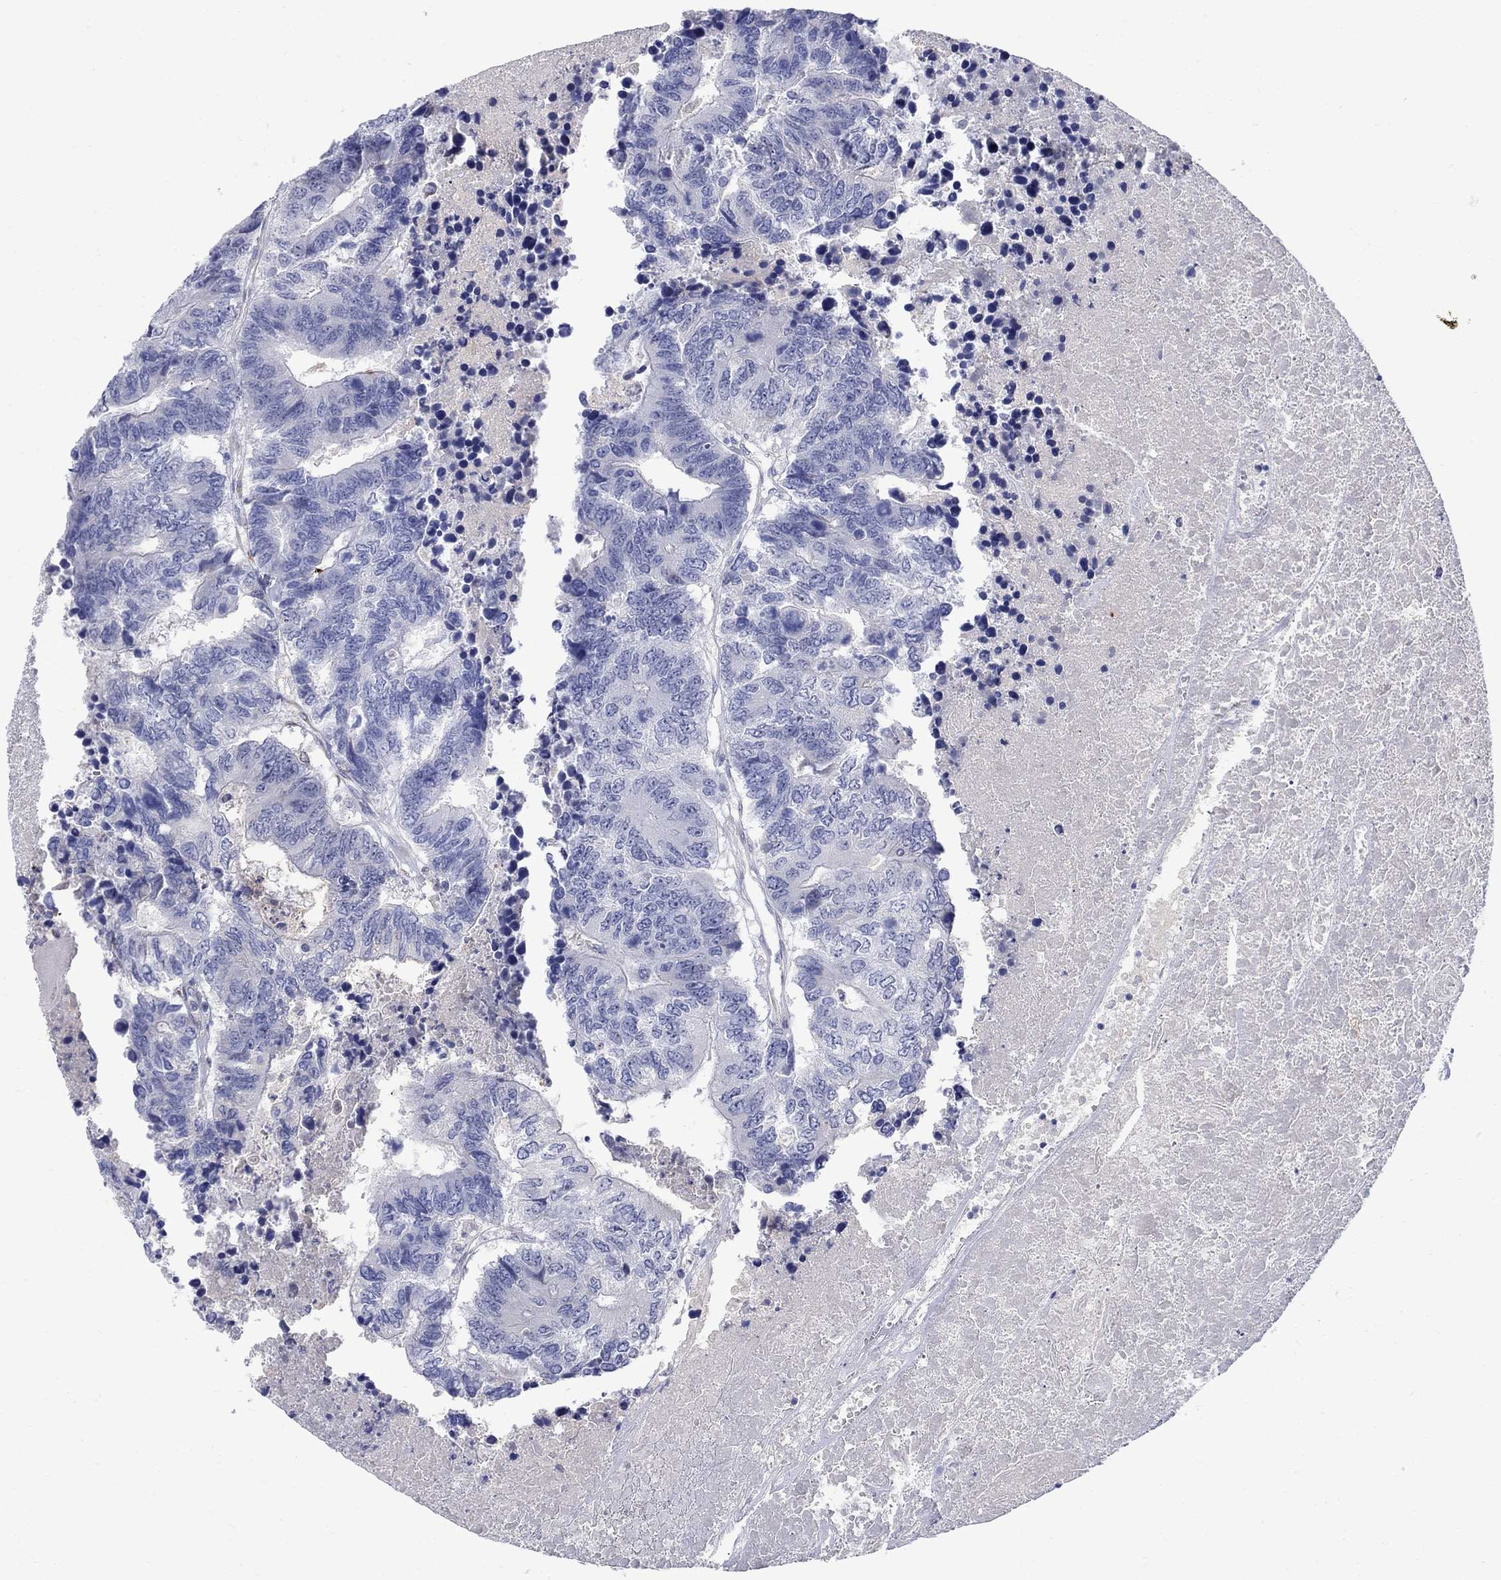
{"staining": {"intensity": "negative", "quantity": "none", "location": "none"}, "tissue": "colorectal cancer", "cell_type": "Tumor cells", "image_type": "cancer", "snomed": [{"axis": "morphology", "description": "Adenocarcinoma, NOS"}, {"axis": "topography", "description": "Colon"}], "caption": "This is an immunohistochemistry histopathology image of colorectal cancer (adenocarcinoma). There is no positivity in tumor cells.", "gene": "REEP2", "patient": {"sex": "female", "age": 48}}